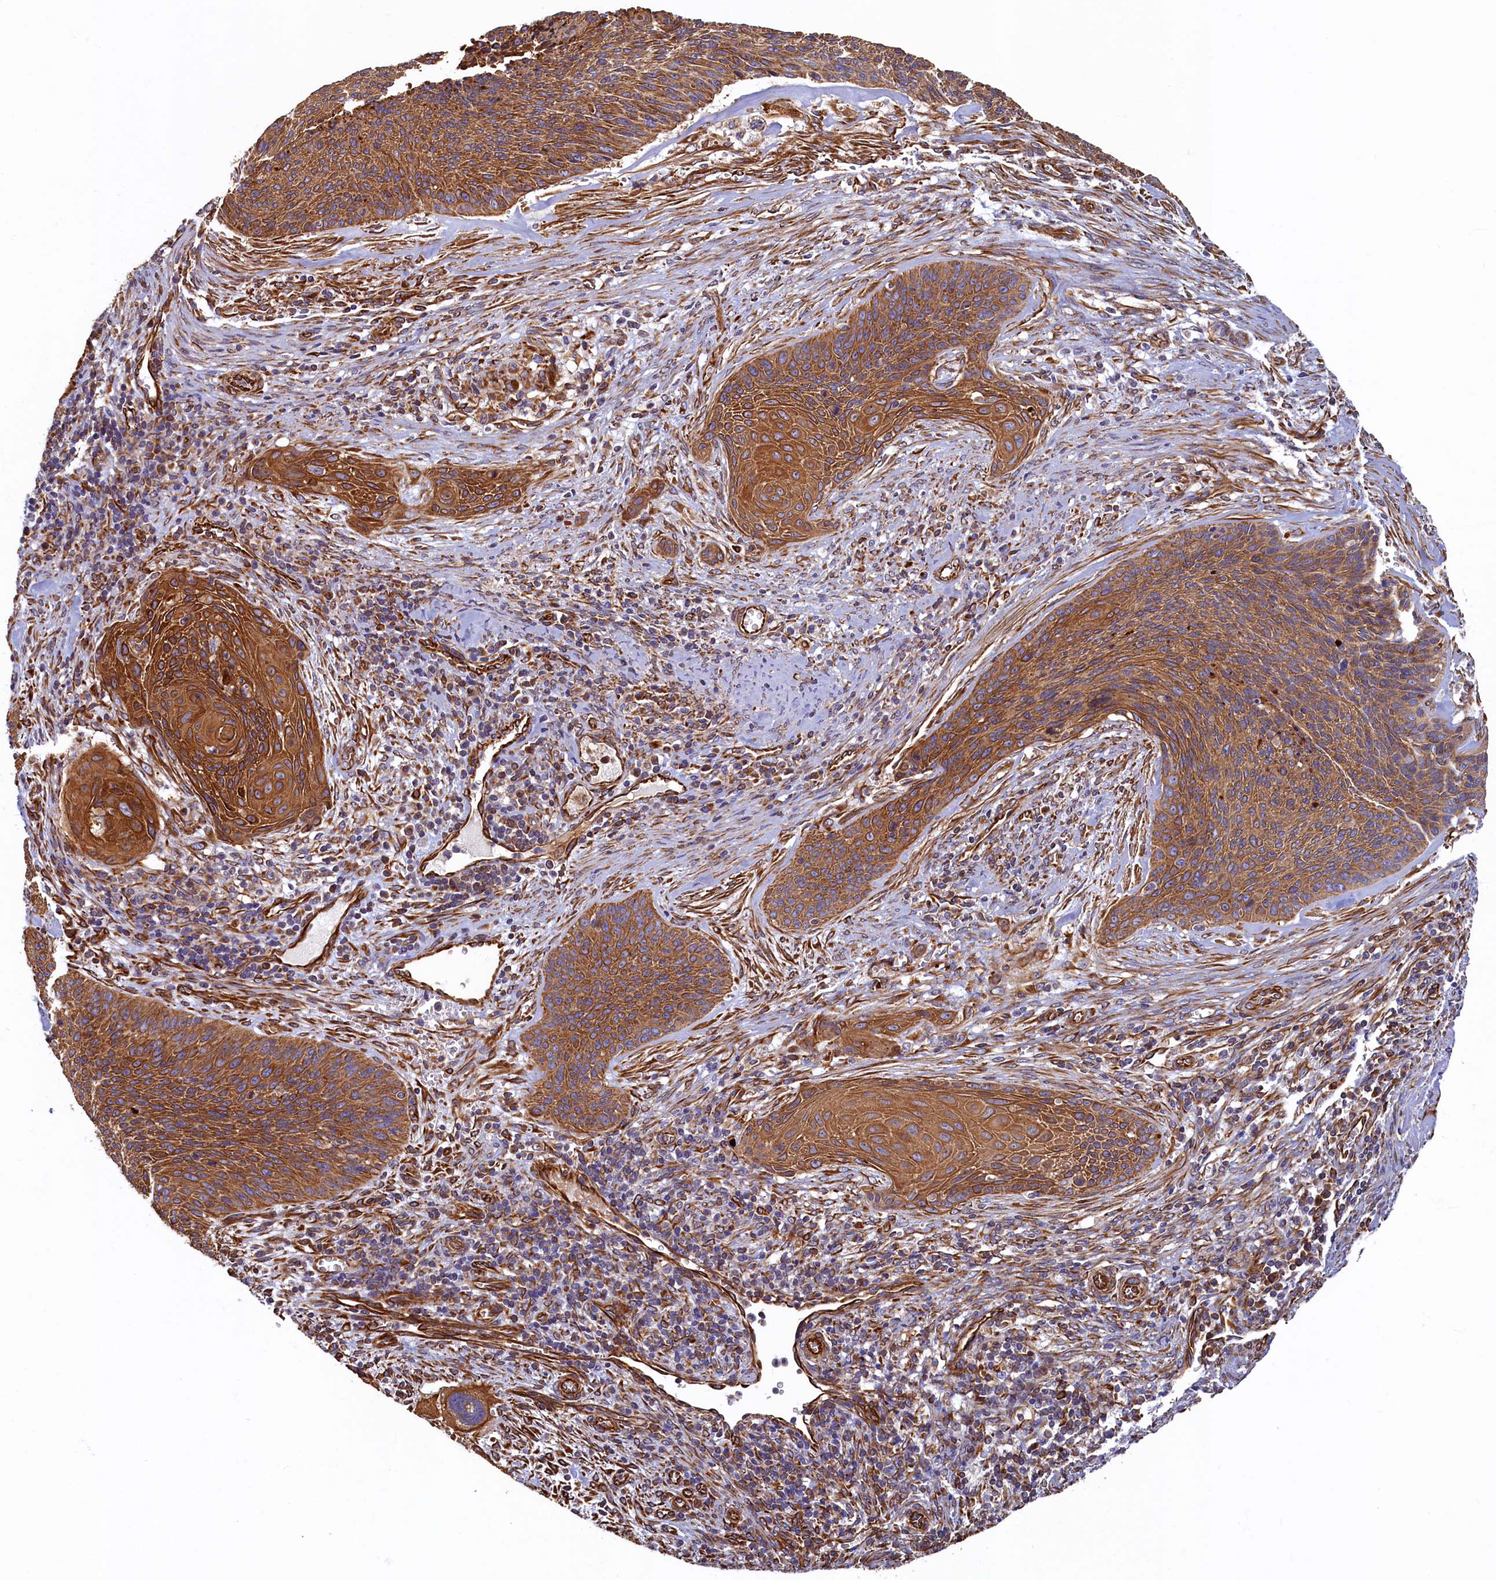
{"staining": {"intensity": "strong", "quantity": ">75%", "location": "cytoplasmic/membranous"}, "tissue": "cervical cancer", "cell_type": "Tumor cells", "image_type": "cancer", "snomed": [{"axis": "morphology", "description": "Squamous cell carcinoma, NOS"}, {"axis": "topography", "description": "Cervix"}], "caption": "Immunohistochemistry (DAB (3,3'-diaminobenzidine)) staining of human cervical cancer (squamous cell carcinoma) reveals strong cytoplasmic/membranous protein staining in about >75% of tumor cells. (Stains: DAB (3,3'-diaminobenzidine) in brown, nuclei in blue, Microscopy: brightfield microscopy at high magnification).", "gene": "LRRC57", "patient": {"sex": "female", "age": 55}}